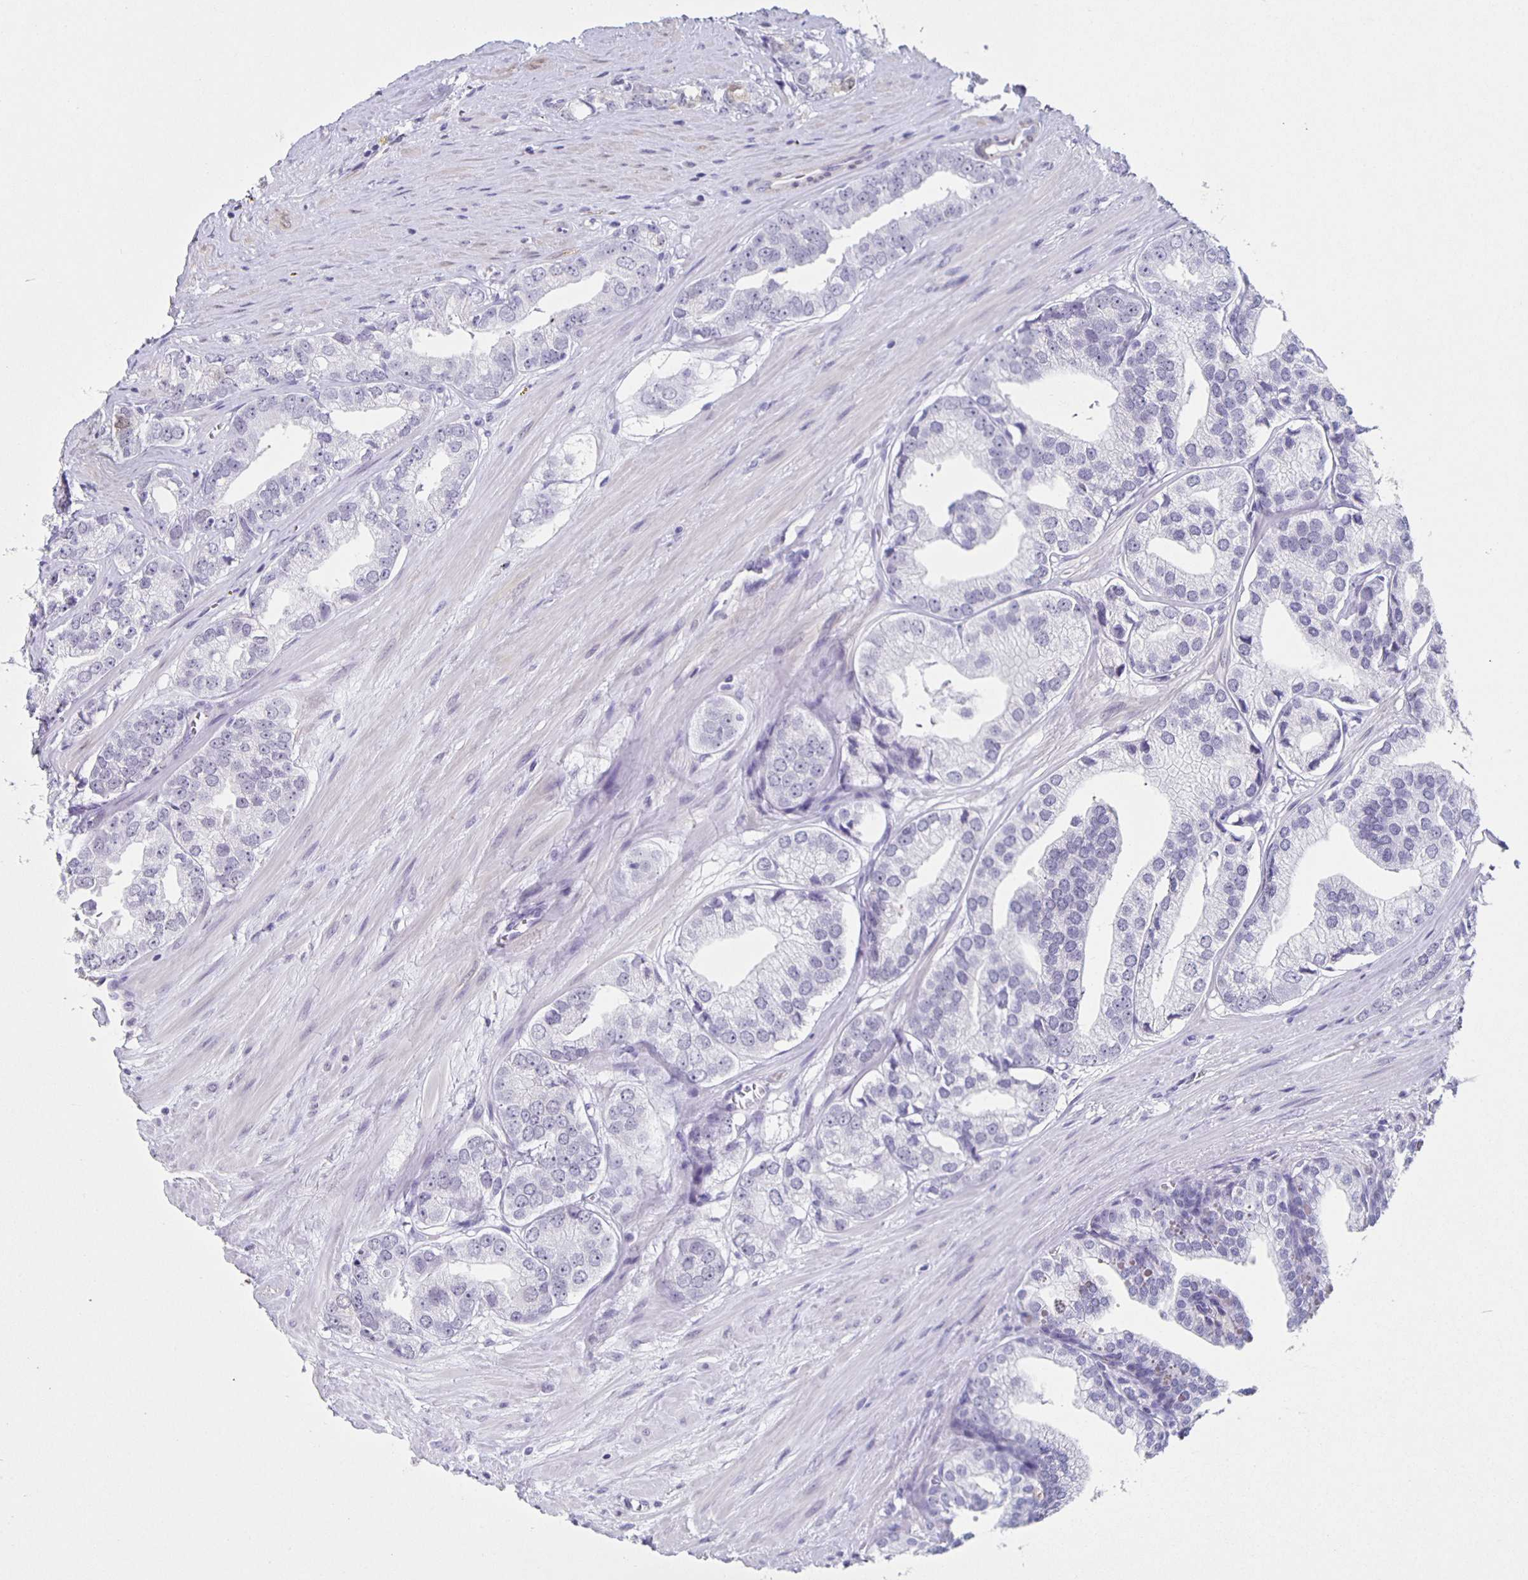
{"staining": {"intensity": "negative", "quantity": "none", "location": "none"}, "tissue": "prostate cancer", "cell_type": "Tumor cells", "image_type": "cancer", "snomed": [{"axis": "morphology", "description": "Adenocarcinoma, High grade"}, {"axis": "topography", "description": "Prostate"}], "caption": "The immunohistochemistry histopathology image has no significant positivity in tumor cells of prostate adenocarcinoma (high-grade) tissue.", "gene": "TPPP", "patient": {"sex": "male", "age": 58}}